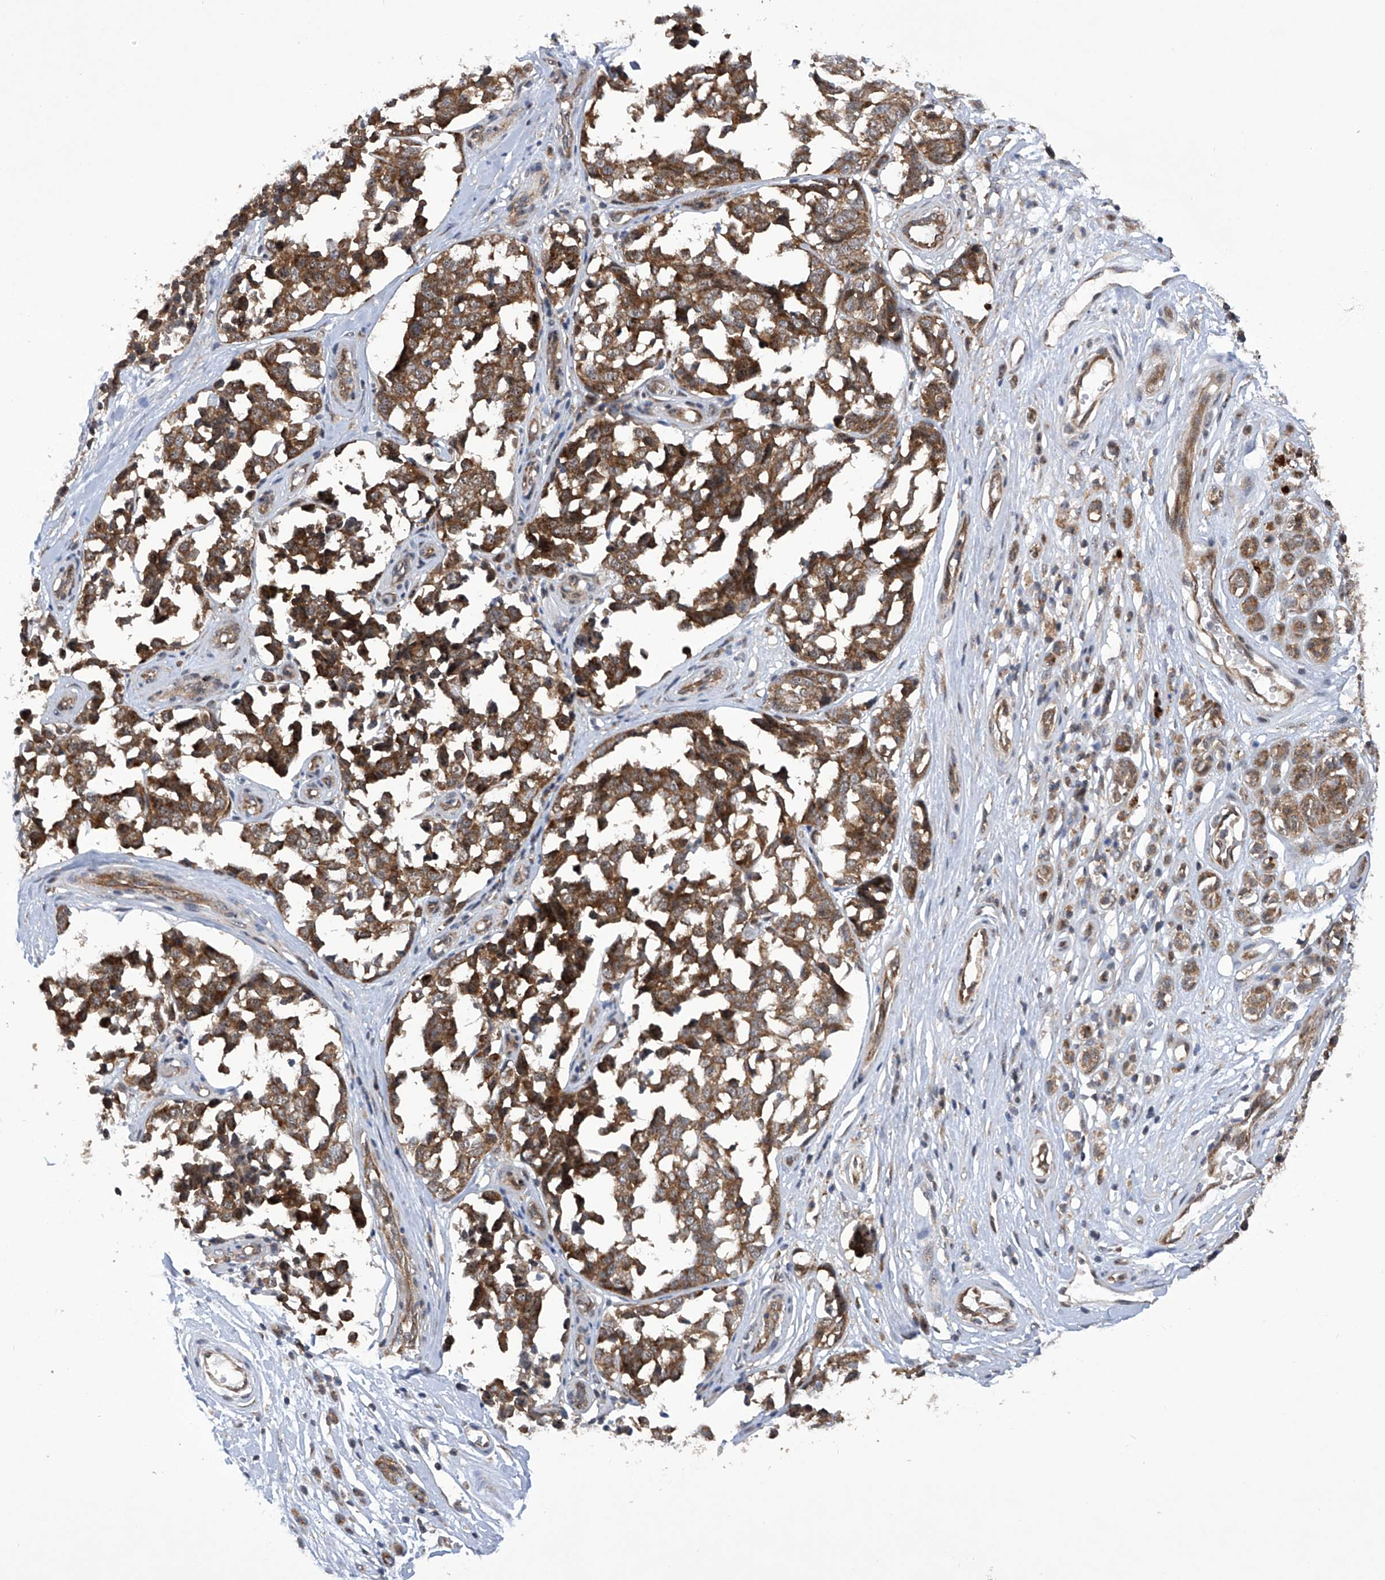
{"staining": {"intensity": "moderate", "quantity": ">75%", "location": "cytoplasmic/membranous"}, "tissue": "melanoma", "cell_type": "Tumor cells", "image_type": "cancer", "snomed": [{"axis": "morphology", "description": "Malignant melanoma, NOS"}, {"axis": "topography", "description": "Skin"}], "caption": "High-magnification brightfield microscopy of melanoma stained with DAB (brown) and counterstained with hematoxylin (blue). tumor cells exhibit moderate cytoplasmic/membranous positivity is identified in approximately>75% of cells.", "gene": "CISH", "patient": {"sex": "female", "age": 64}}